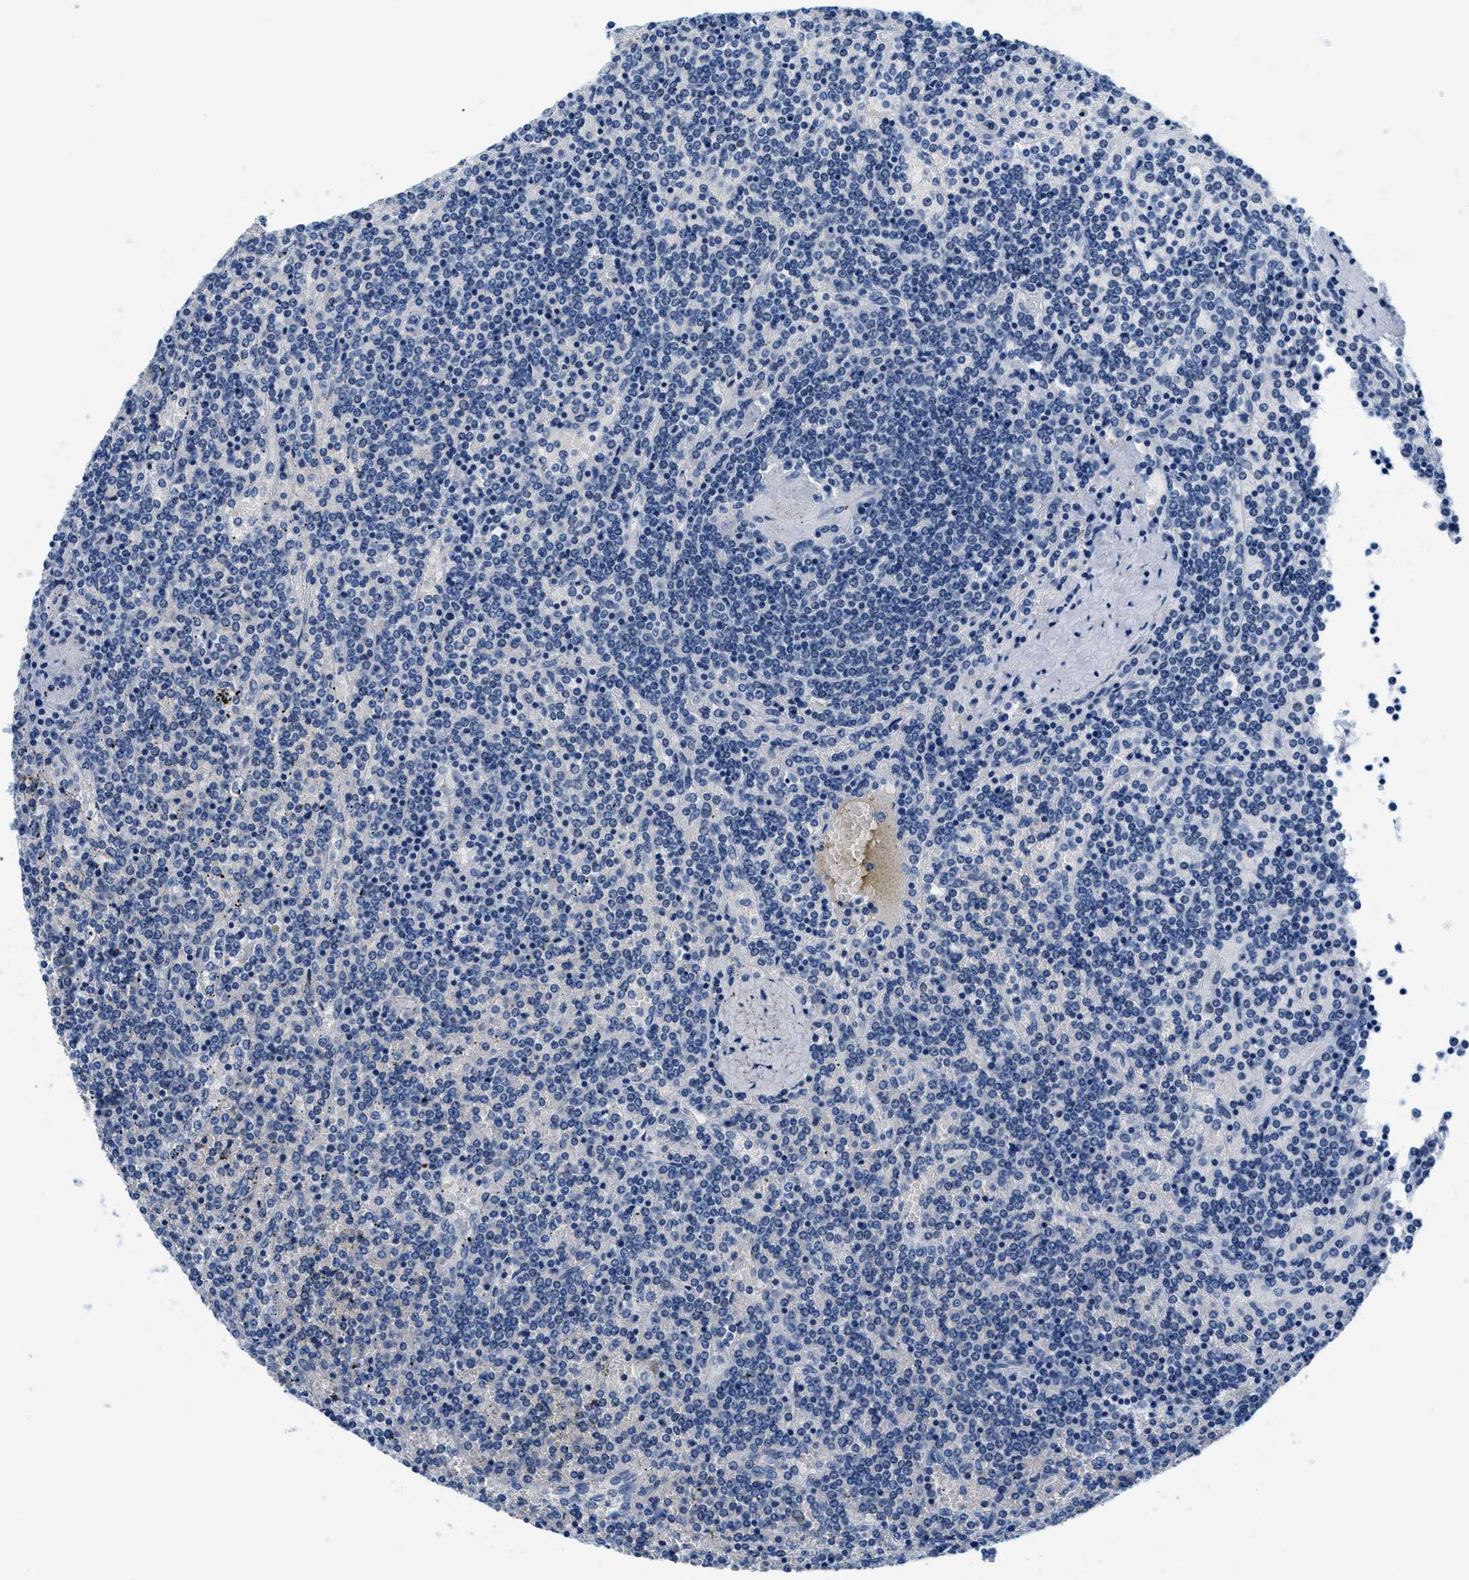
{"staining": {"intensity": "negative", "quantity": "none", "location": "none"}, "tissue": "lymphoma", "cell_type": "Tumor cells", "image_type": "cancer", "snomed": [{"axis": "morphology", "description": "Malignant lymphoma, non-Hodgkin's type, Low grade"}, {"axis": "topography", "description": "Spleen"}], "caption": "Micrograph shows no significant protein staining in tumor cells of malignant lymphoma, non-Hodgkin's type (low-grade).", "gene": "GSTM3", "patient": {"sex": "female", "age": 19}}